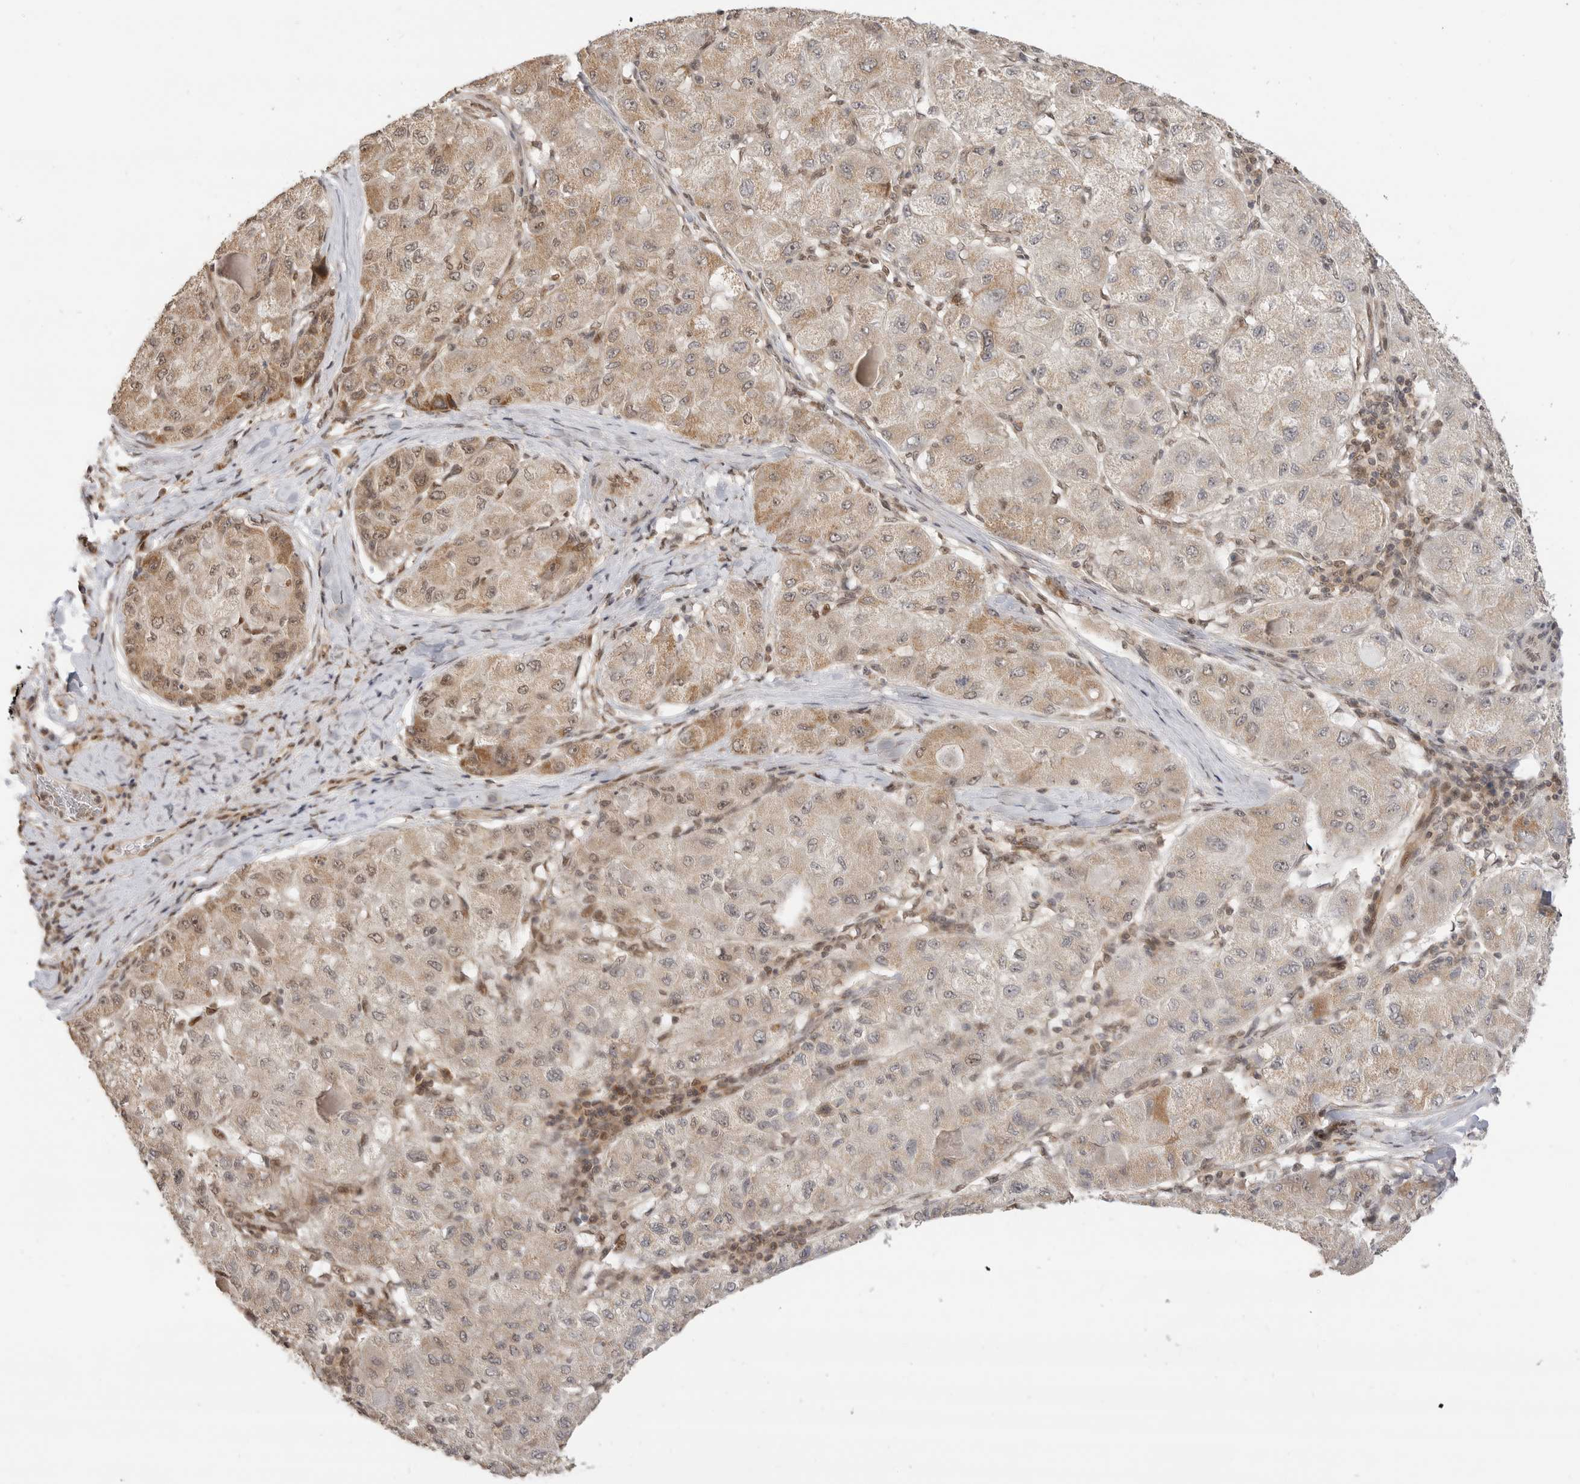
{"staining": {"intensity": "weak", "quantity": ">75%", "location": "cytoplasmic/membranous,nuclear"}, "tissue": "liver cancer", "cell_type": "Tumor cells", "image_type": "cancer", "snomed": [{"axis": "morphology", "description": "Carcinoma, Hepatocellular, NOS"}, {"axis": "topography", "description": "Liver"}], "caption": "Immunohistochemistry (IHC) of liver hepatocellular carcinoma reveals low levels of weak cytoplasmic/membranous and nuclear expression in about >75% of tumor cells.", "gene": "ALKAL1", "patient": {"sex": "male", "age": 80}}